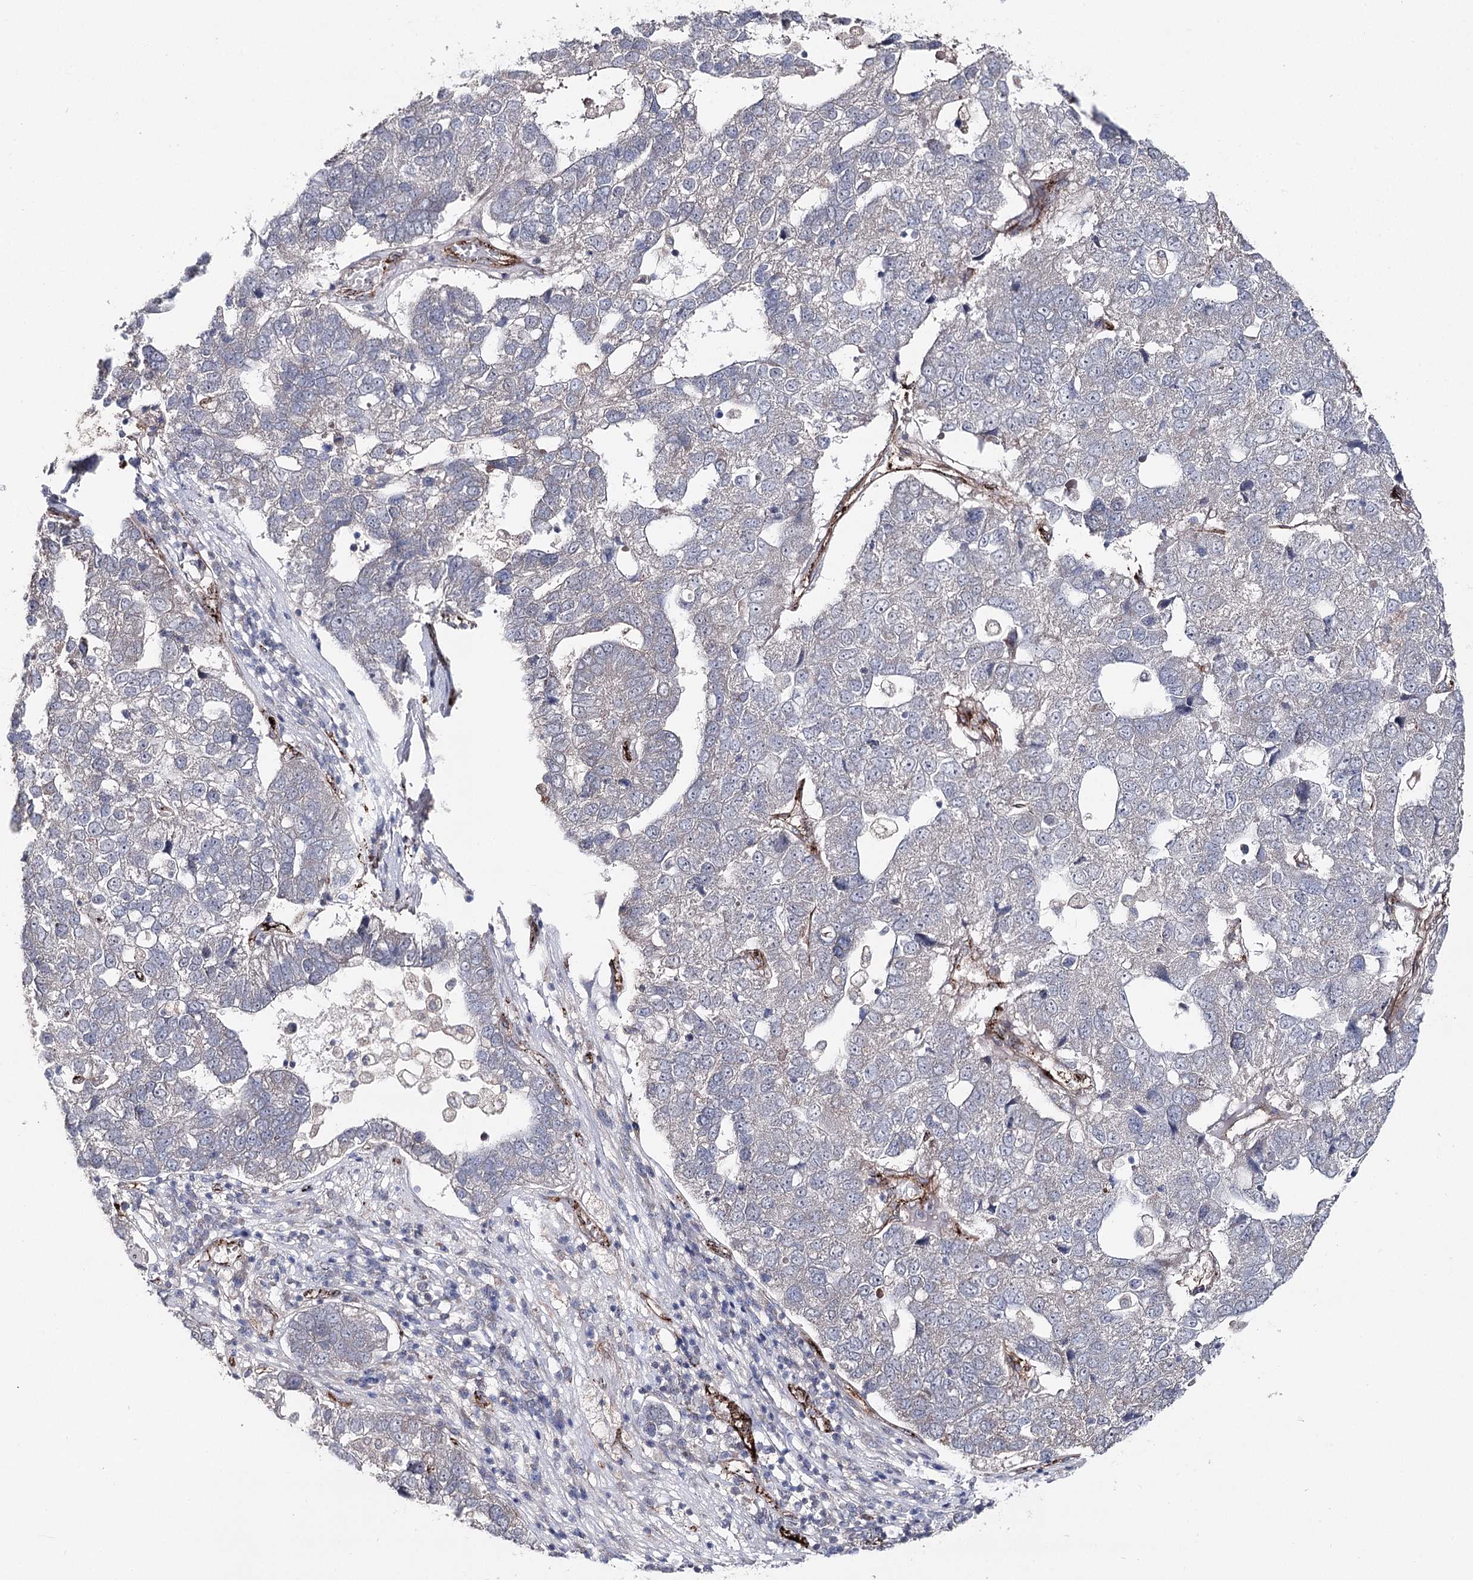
{"staining": {"intensity": "negative", "quantity": "none", "location": "none"}, "tissue": "pancreatic cancer", "cell_type": "Tumor cells", "image_type": "cancer", "snomed": [{"axis": "morphology", "description": "Adenocarcinoma, NOS"}, {"axis": "topography", "description": "Pancreas"}], "caption": "Immunohistochemistry (IHC) histopathology image of neoplastic tissue: human pancreatic cancer (adenocarcinoma) stained with DAB shows no significant protein staining in tumor cells. Nuclei are stained in blue.", "gene": "MIB1", "patient": {"sex": "female", "age": 61}}